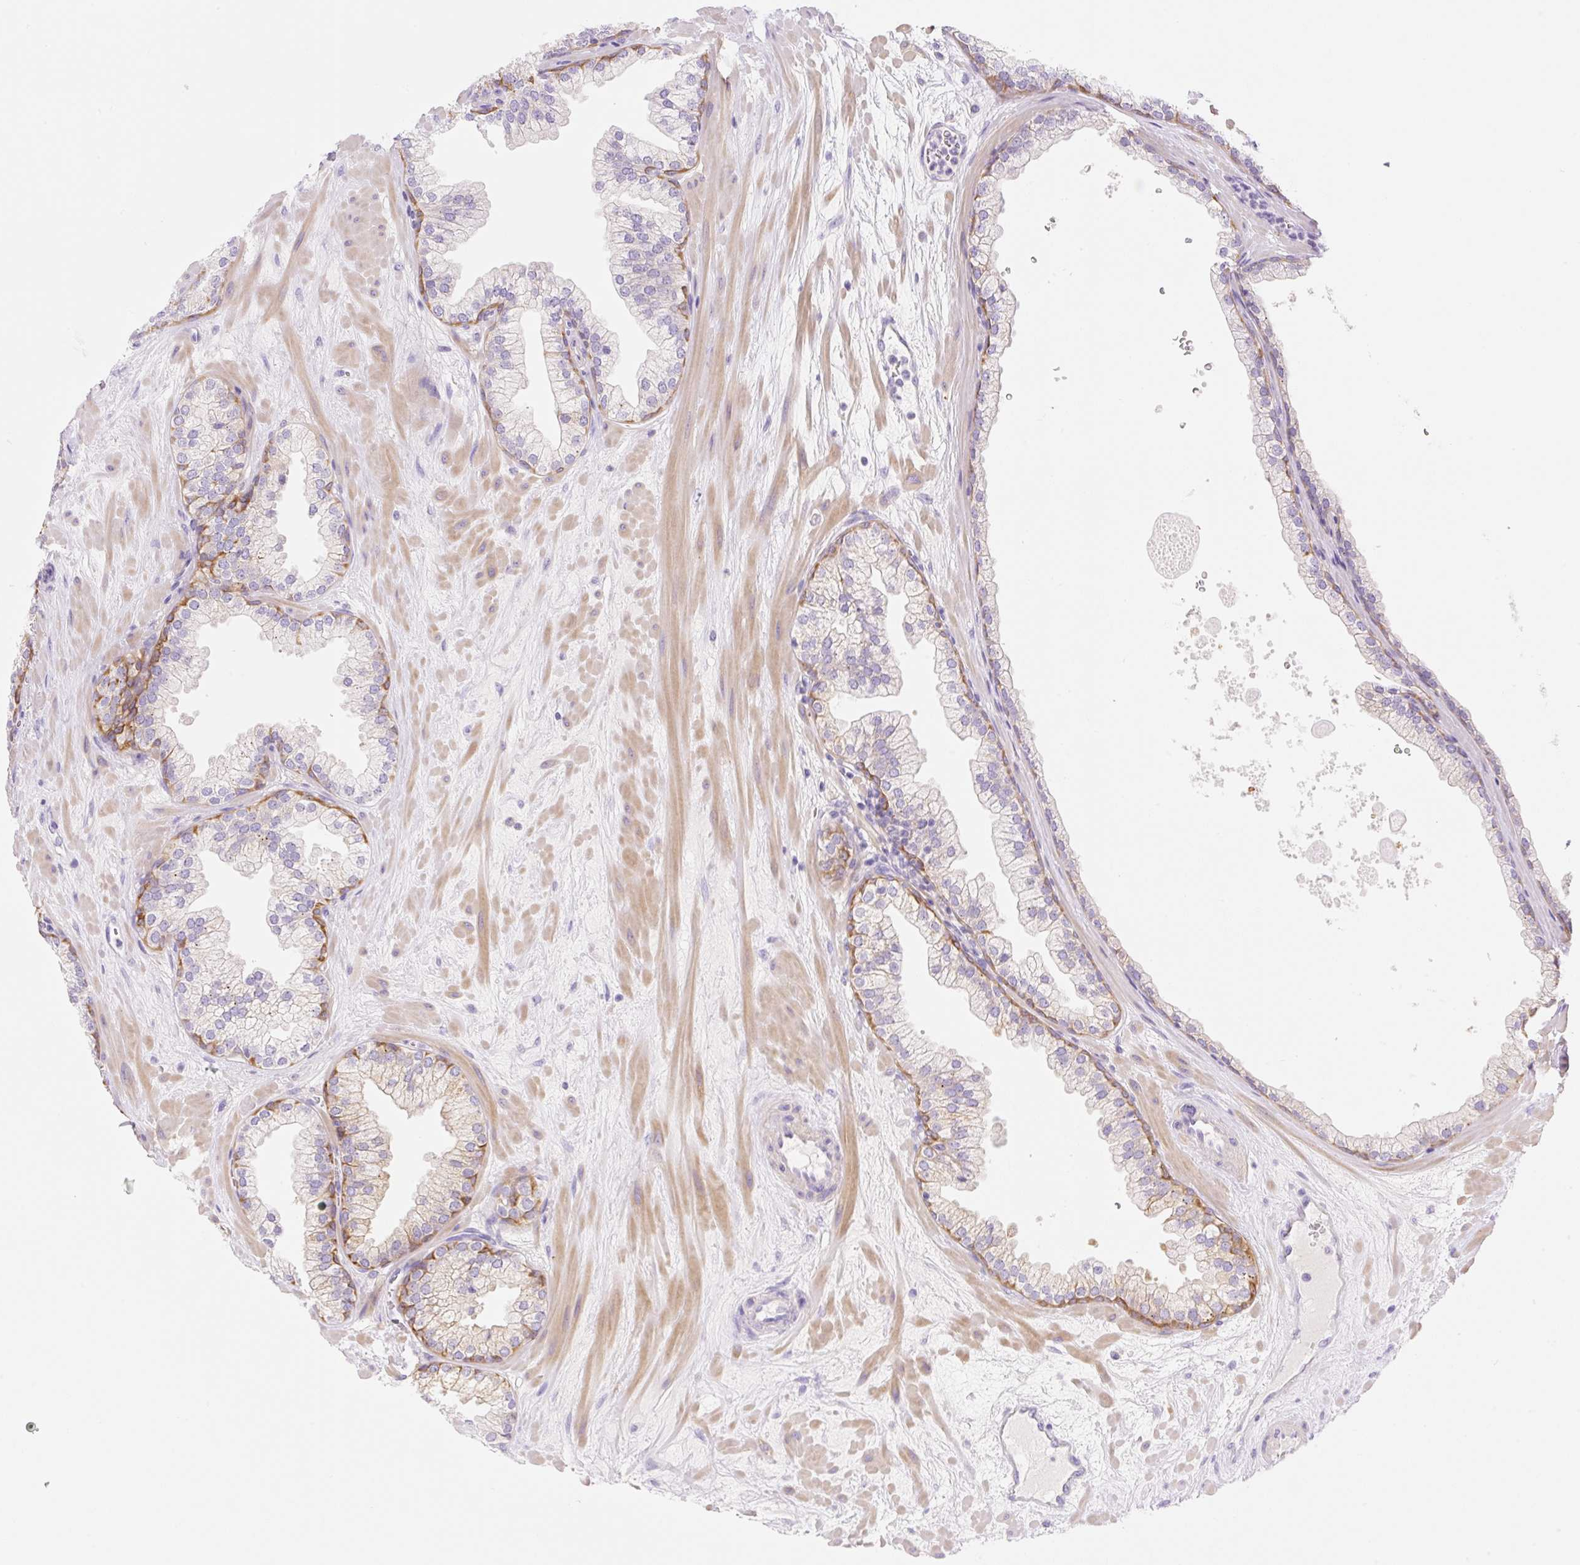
{"staining": {"intensity": "moderate", "quantity": "<25%", "location": "cytoplasmic/membranous"}, "tissue": "prostate", "cell_type": "Glandular cells", "image_type": "normal", "snomed": [{"axis": "morphology", "description": "Normal tissue, NOS"}, {"axis": "topography", "description": "Prostate"}, {"axis": "topography", "description": "Peripheral nerve tissue"}], "caption": "Immunohistochemical staining of normal prostate displays moderate cytoplasmic/membranous protein expression in about <25% of glandular cells. (DAB (3,3'-diaminobenzidine) IHC, brown staining for protein, blue staining for nuclei).", "gene": "DENND5A", "patient": {"sex": "male", "age": 61}}